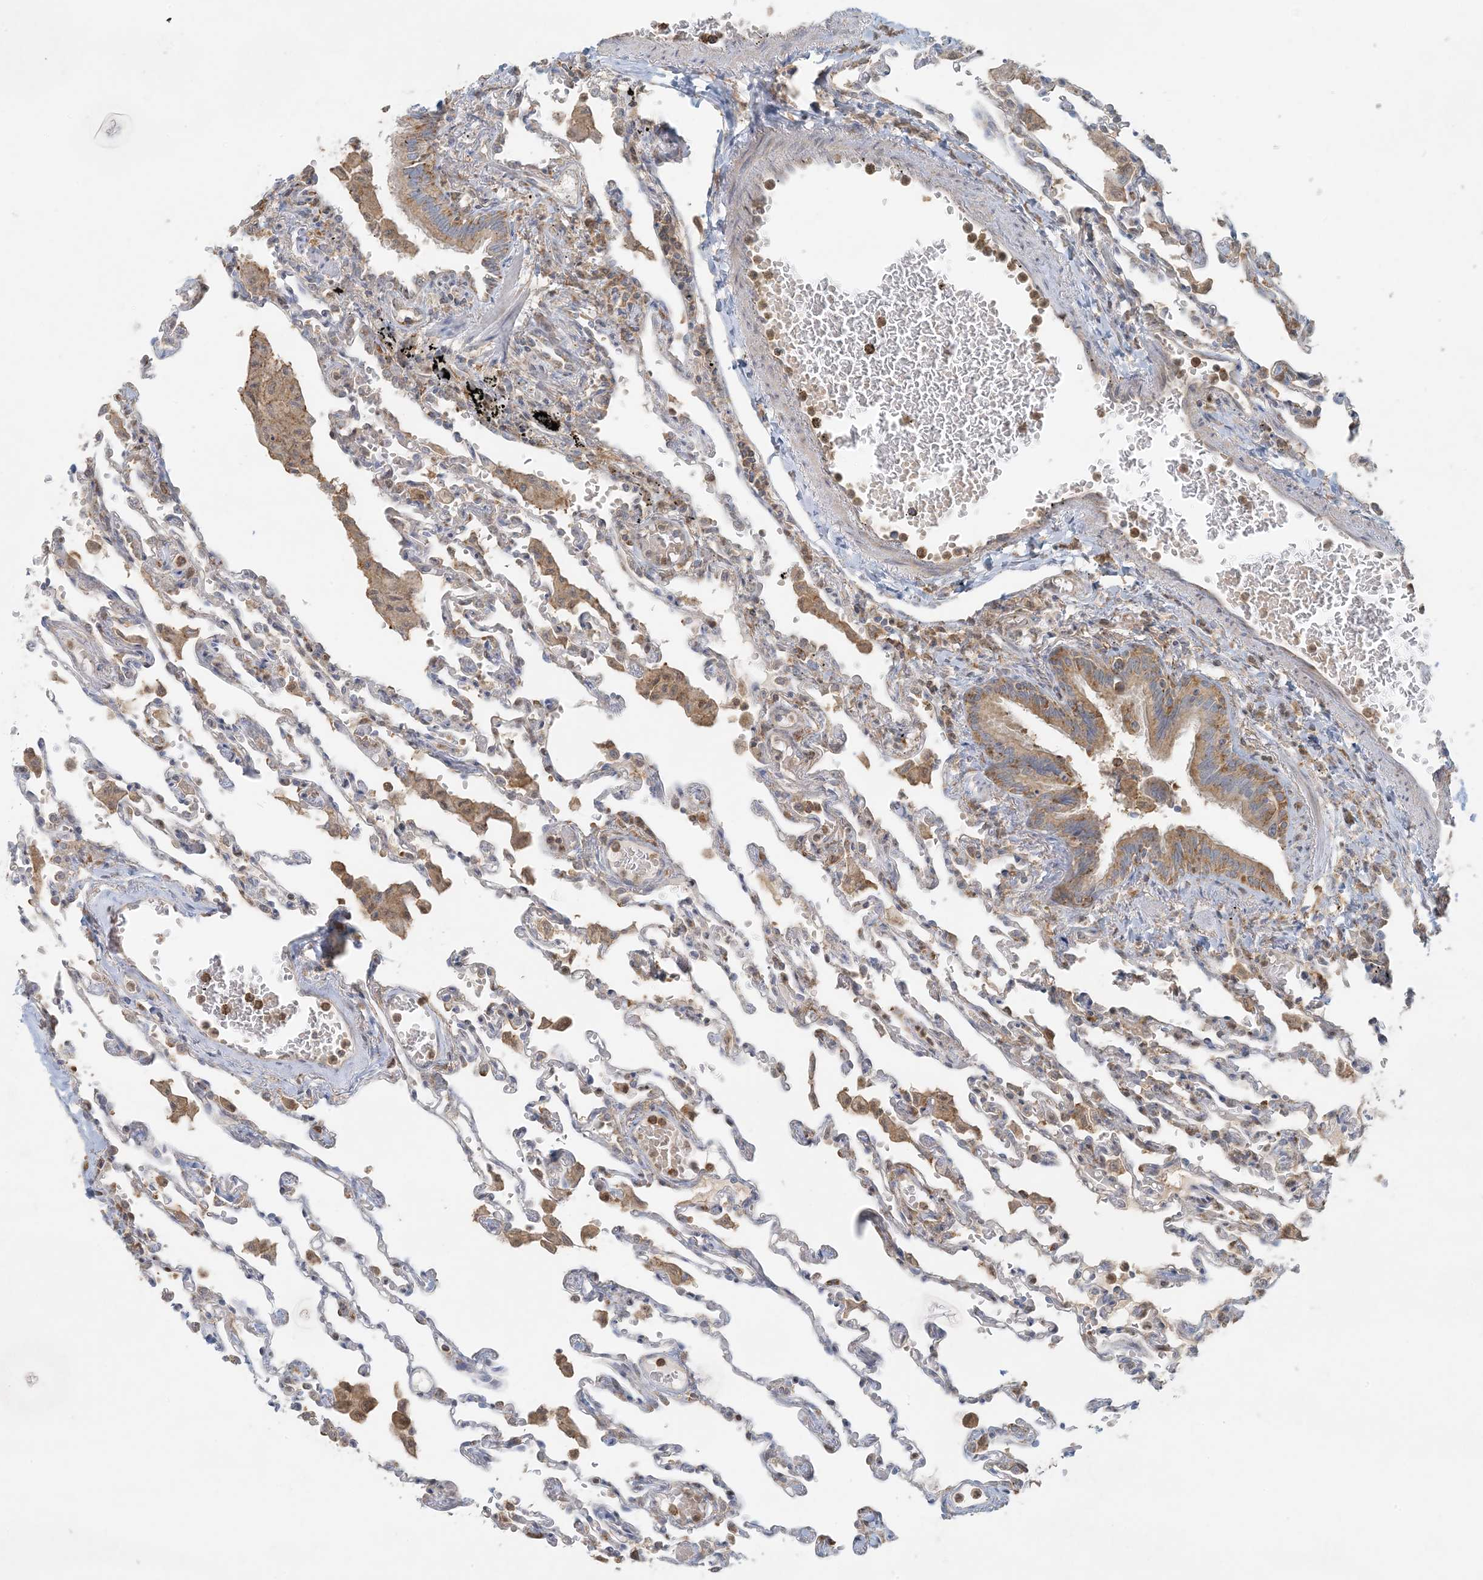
{"staining": {"intensity": "weak", "quantity": "25%-75%", "location": "cytoplasmic/membranous"}, "tissue": "lung", "cell_type": "Alveolar cells", "image_type": "normal", "snomed": [{"axis": "morphology", "description": "Normal tissue, NOS"}, {"axis": "topography", "description": "Bronchus"}, {"axis": "topography", "description": "Lung"}], "caption": "Immunohistochemistry (IHC) image of benign lung stained for a protein (brown), which shows low levels of weak cytoplasmic/membranous expression in approximately 25%-75% of alveolar cells.", "gene": "HACL1", "patient": {"sex": "female", "age": 49}}